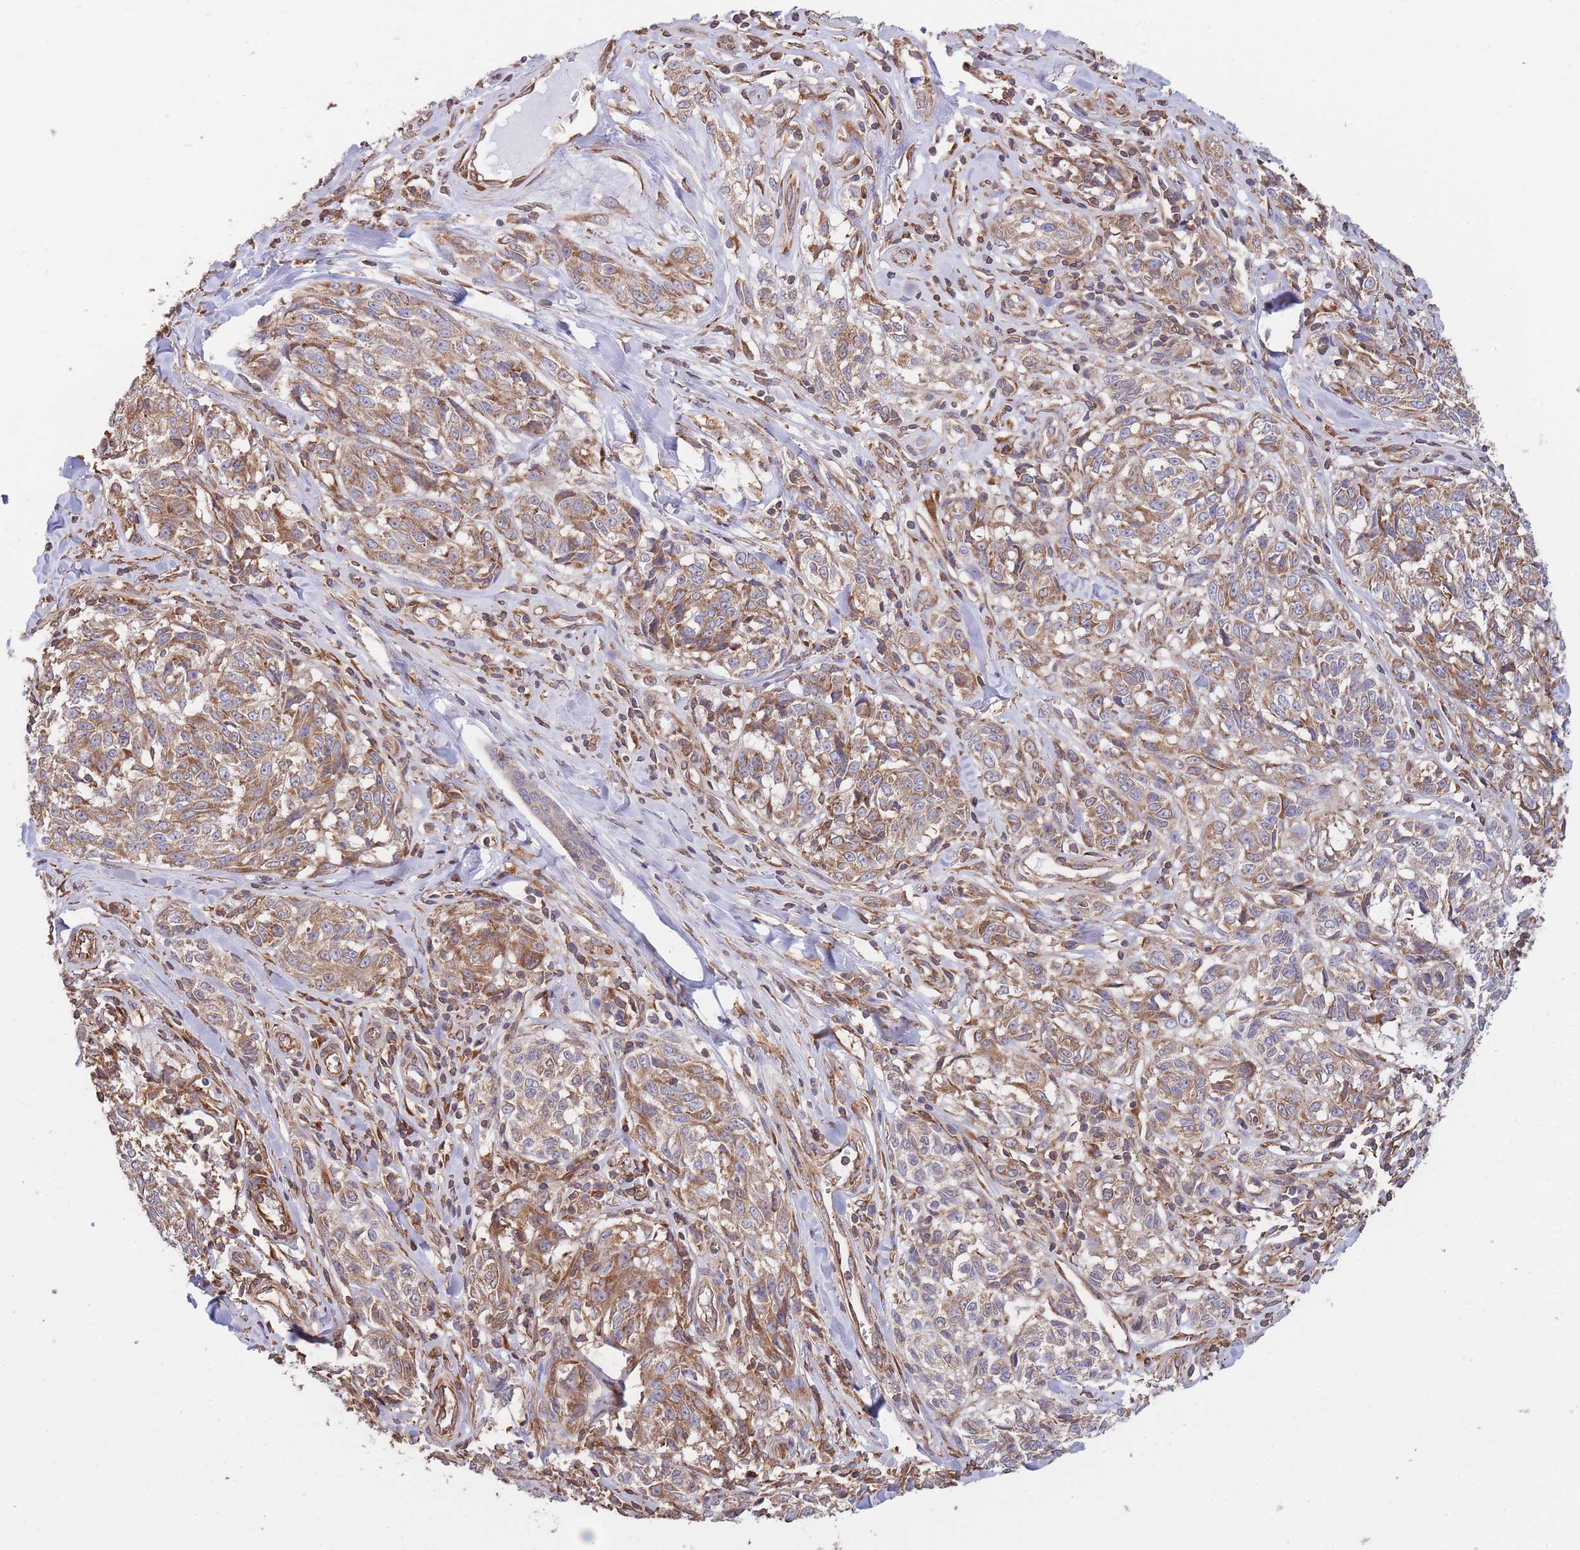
{"staining": {"intensity": "moderate", "quantity": ">75%", "location": "cytoplasmic/membranous"}, "tissue": "melanoma", "cell_type": "Tumor cells", "image_type": "cancer", "snomed": [{"axis": "morphology", "description": "Normal tissue, NOS"}, {"axis": "morphology", "description": "Malignant melanoma, NOS"}, {"axis": "topography", "description": "Skin"}], "caption": "This is a photomicrograph of immunohistochemistry (IHC) staining of malignant melanoma, which shows moderate expression in the cytoplasmic/membranous of tumor cells.", "gene": "LRRN4CL", "patient": {"sex": "female", "age": 64}}